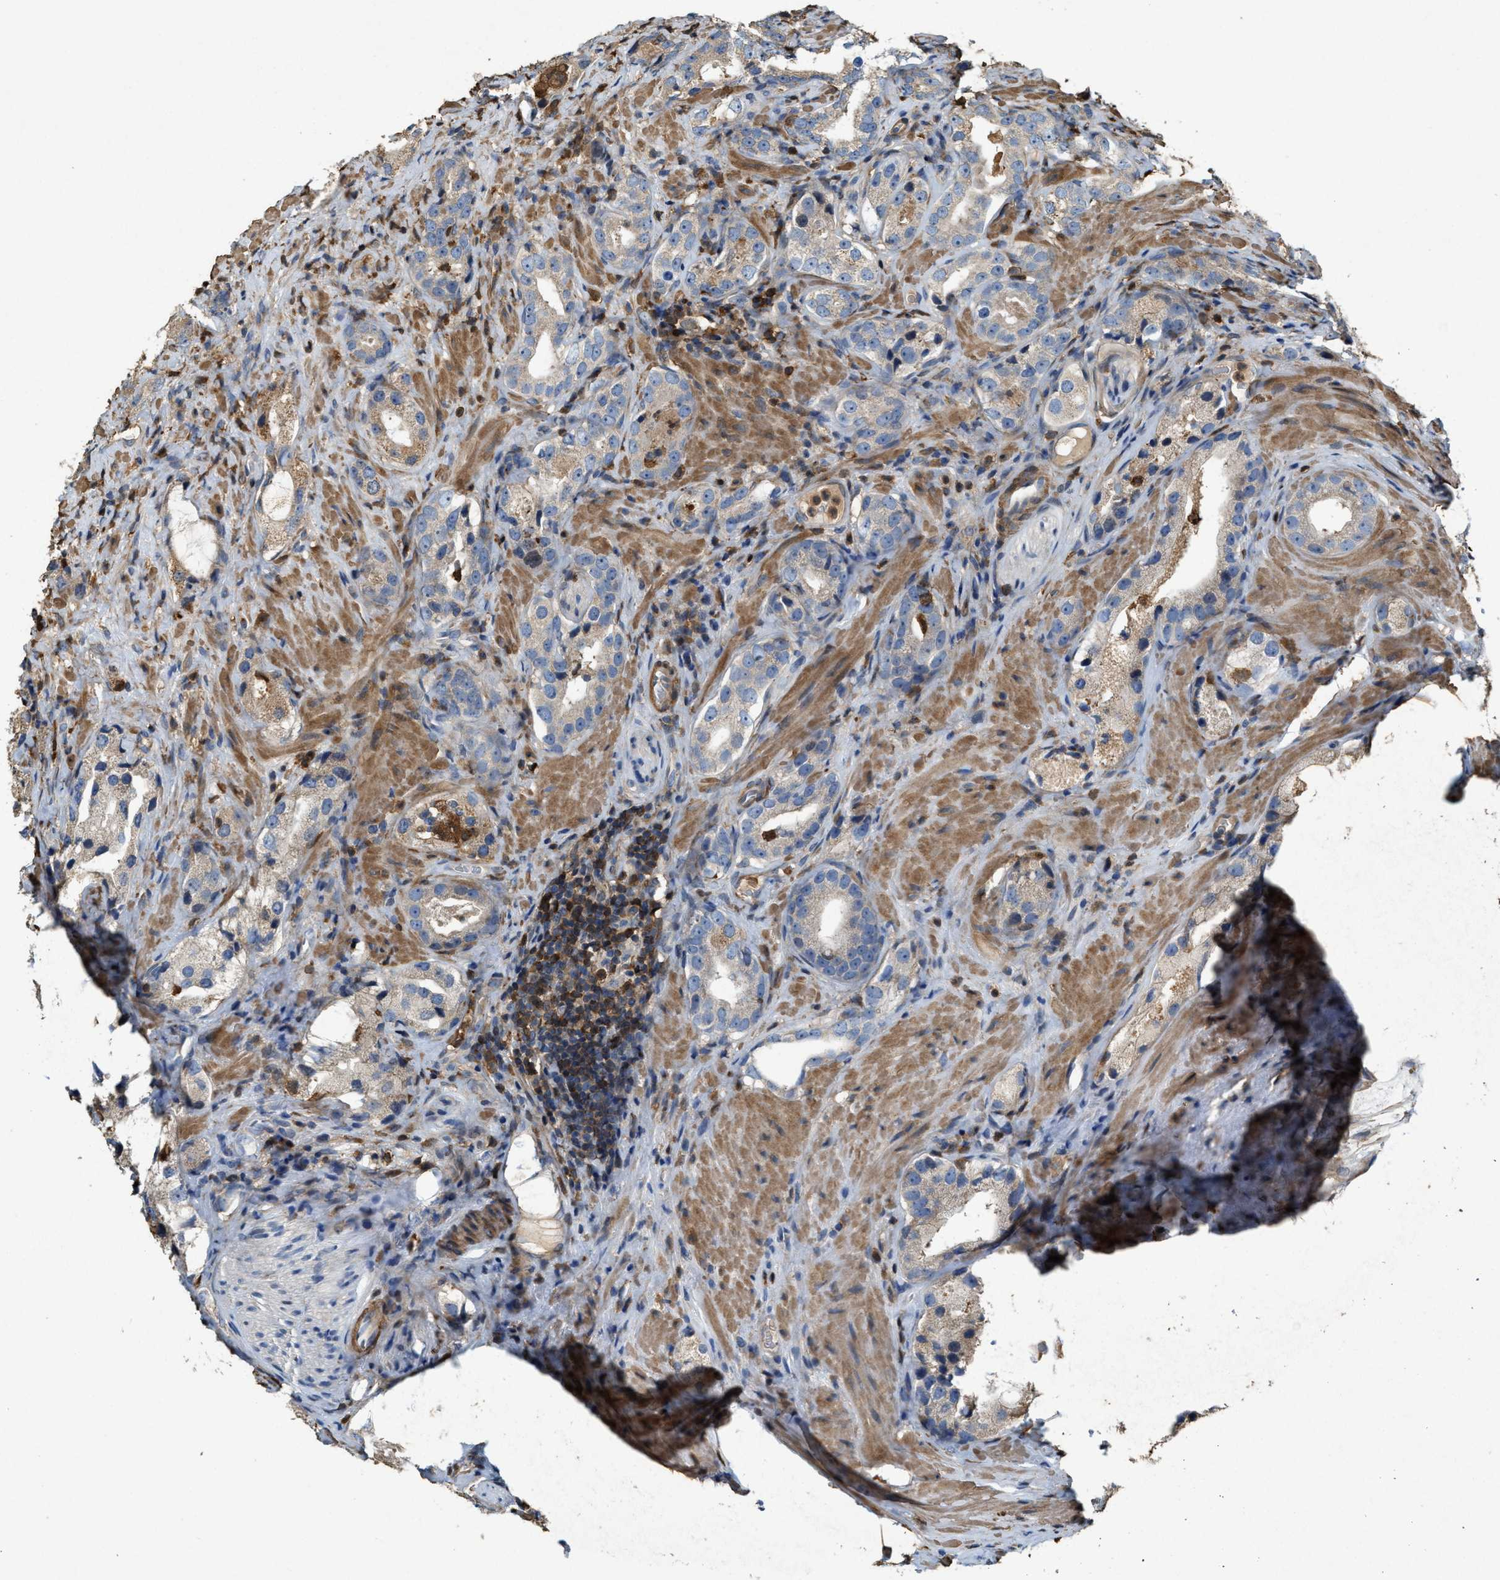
{"staining": {"intensity": "negative", "quantity": "none", "location": "none"}, "tissue": "prostate cancer", "cell_type": "Tumor cells", "image_type": "cancer", "snomed": [{"axis": "morphology", "description": "Adenocarcinoma, High grade"}, {"axis": "topography", "description": "Prostate"}], "caption": "Tumor cells are negative for protein expression in human prostate adenocarcinoma (high-grade).", "gene": "SERPINB5", "patient": {"sex": "male", "age": 63}}